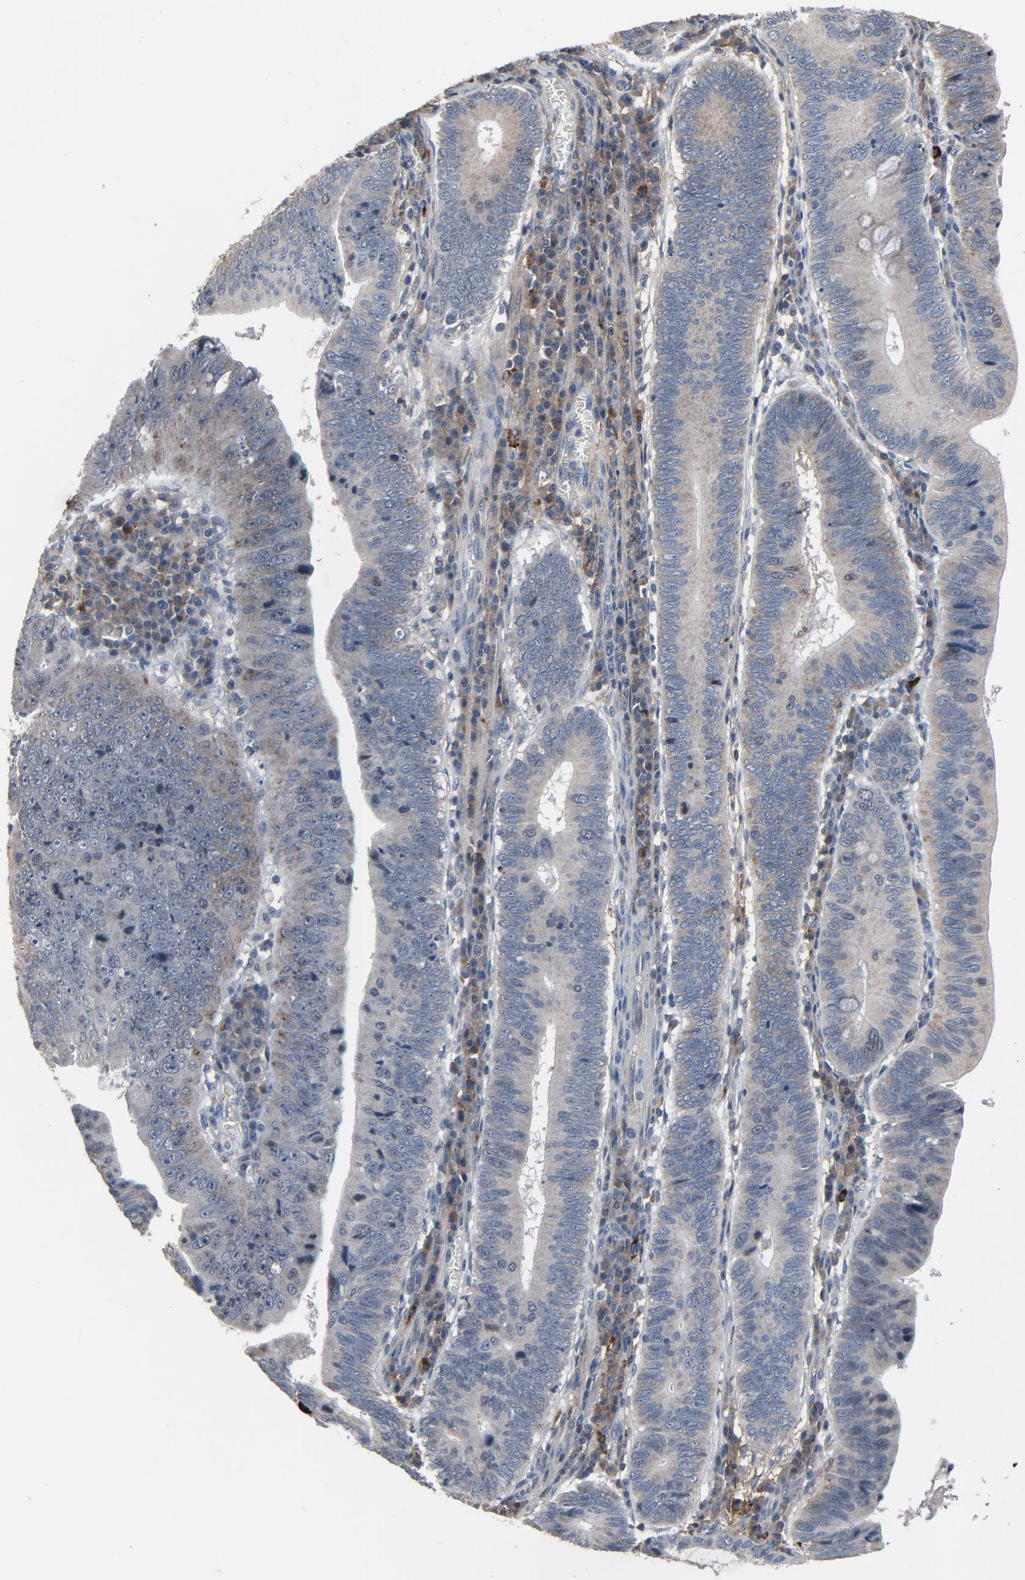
{"staining": {"intensity": "negative", "quantity": "none", "location": "none"}, "tissue": "stomach cancer", "cell_type": "Tumor cells", "image_type": "cancer", "snomed": [{"axis": "morphology", "description": "Adenocarcinoma, NOS"}, {"axis": "topography", "description": "Stomach"}], "caption": "Immunohistochemistry (IHC) histopathology image of stomach adenocarcinoma stained for a protein (brown), which shows no staining in tumor cells.", "gene": "PDZD4", "patient": {"sex": "male", "age": 59}}